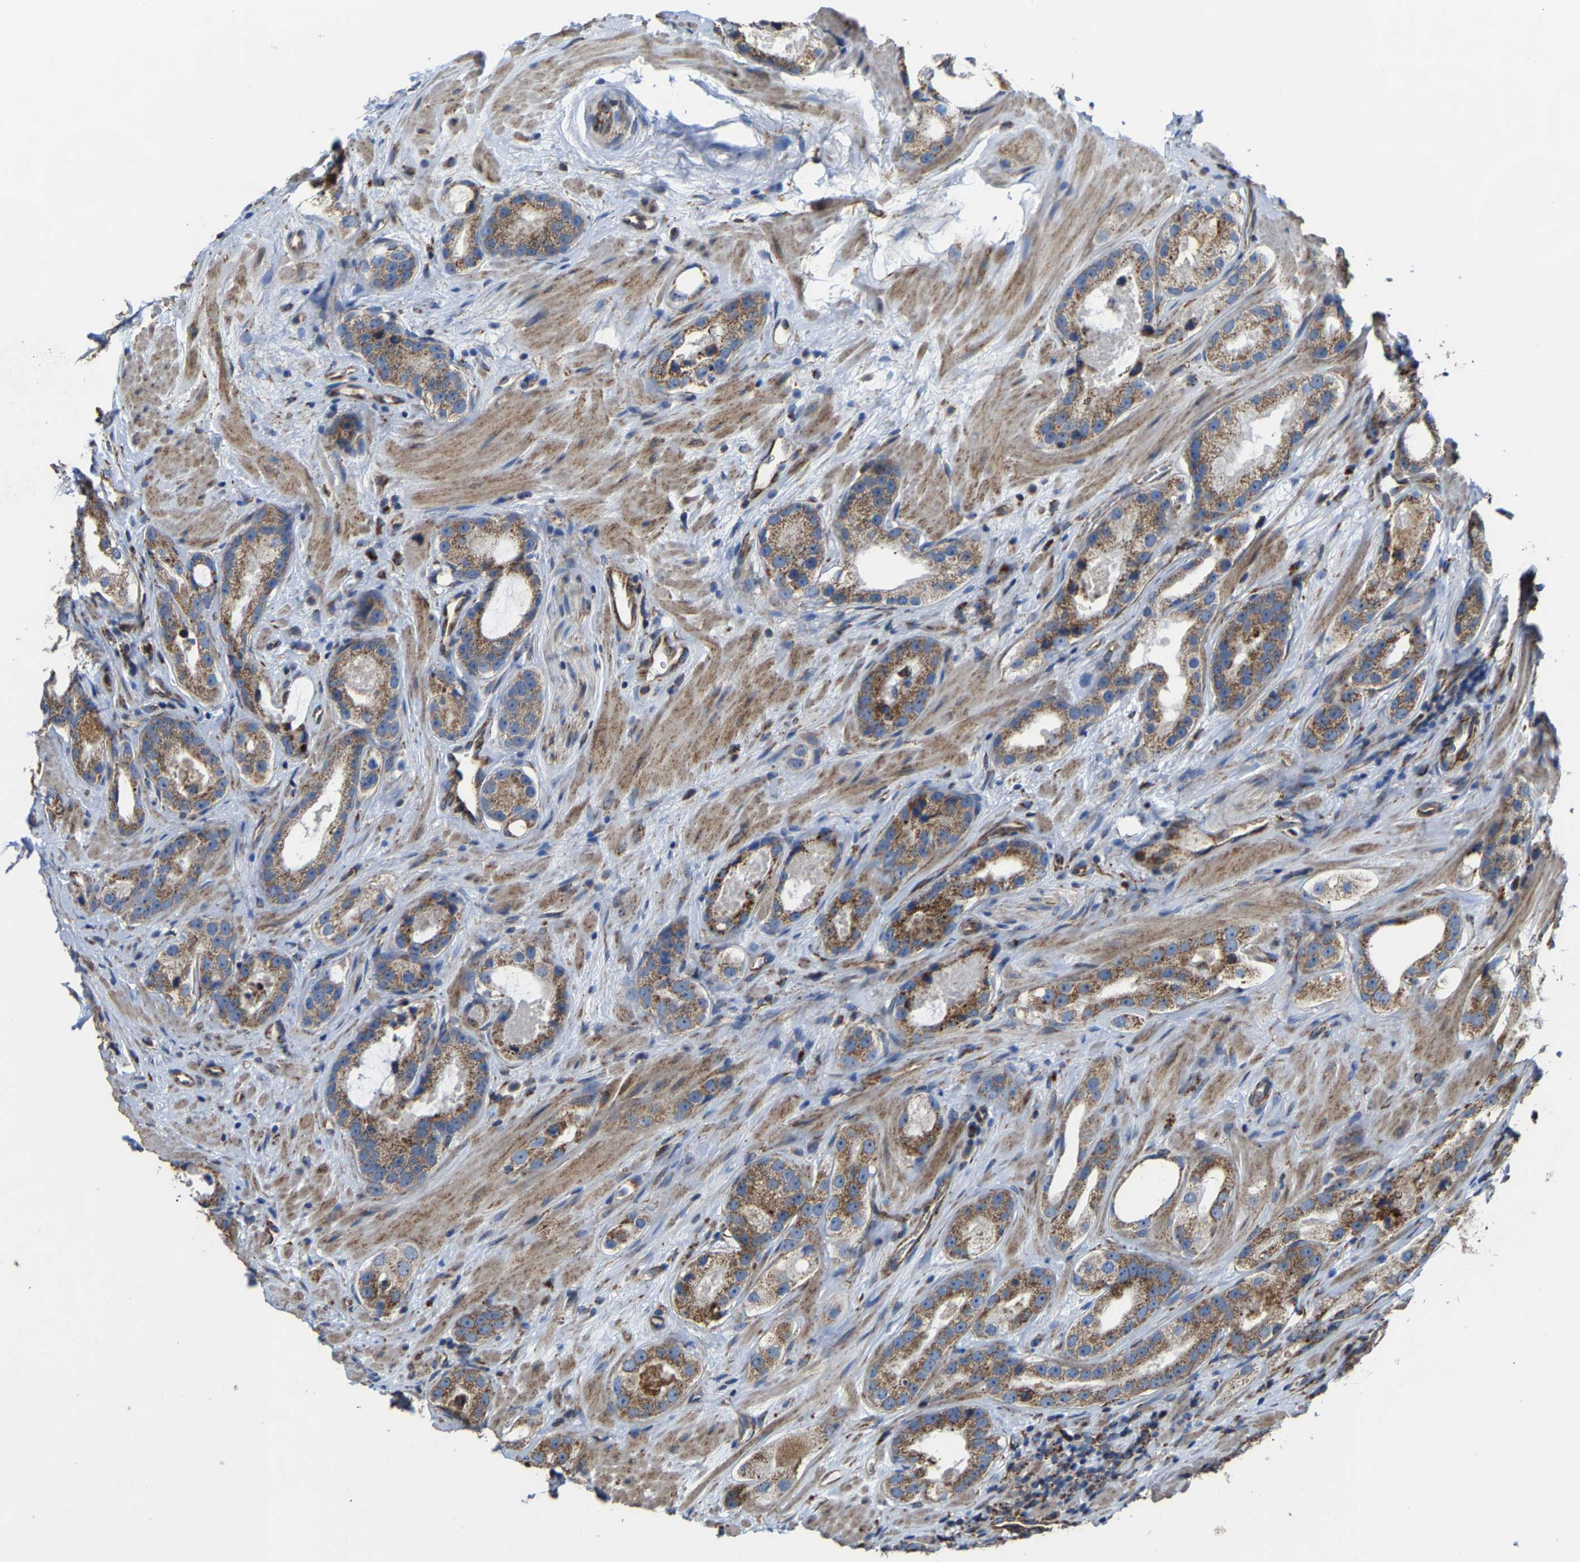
{"staining": {"intensity": "moderate", "quantity": ">75%", "location": "cytoplasmic/membranous"}, "tissue": "prostate cancer", "cell_type": "Tumor cells", "image_type": "cancer", "snomed": [{"axis": "morphology", "description": "Adenocarcinoma, High grade"}, {"axis": "topography", "description": "Prostate"}], "caption": "Immunohistochemical staining of human prostate cancer (adenocarcinoma (high-grade)) exhibits medium levels of moderate cytoplasmic/membranous protein positivity in approximately >75% of tumor cells.", "gene": "NDUFV3", "patient": {"sex": "male", "age": 63}}